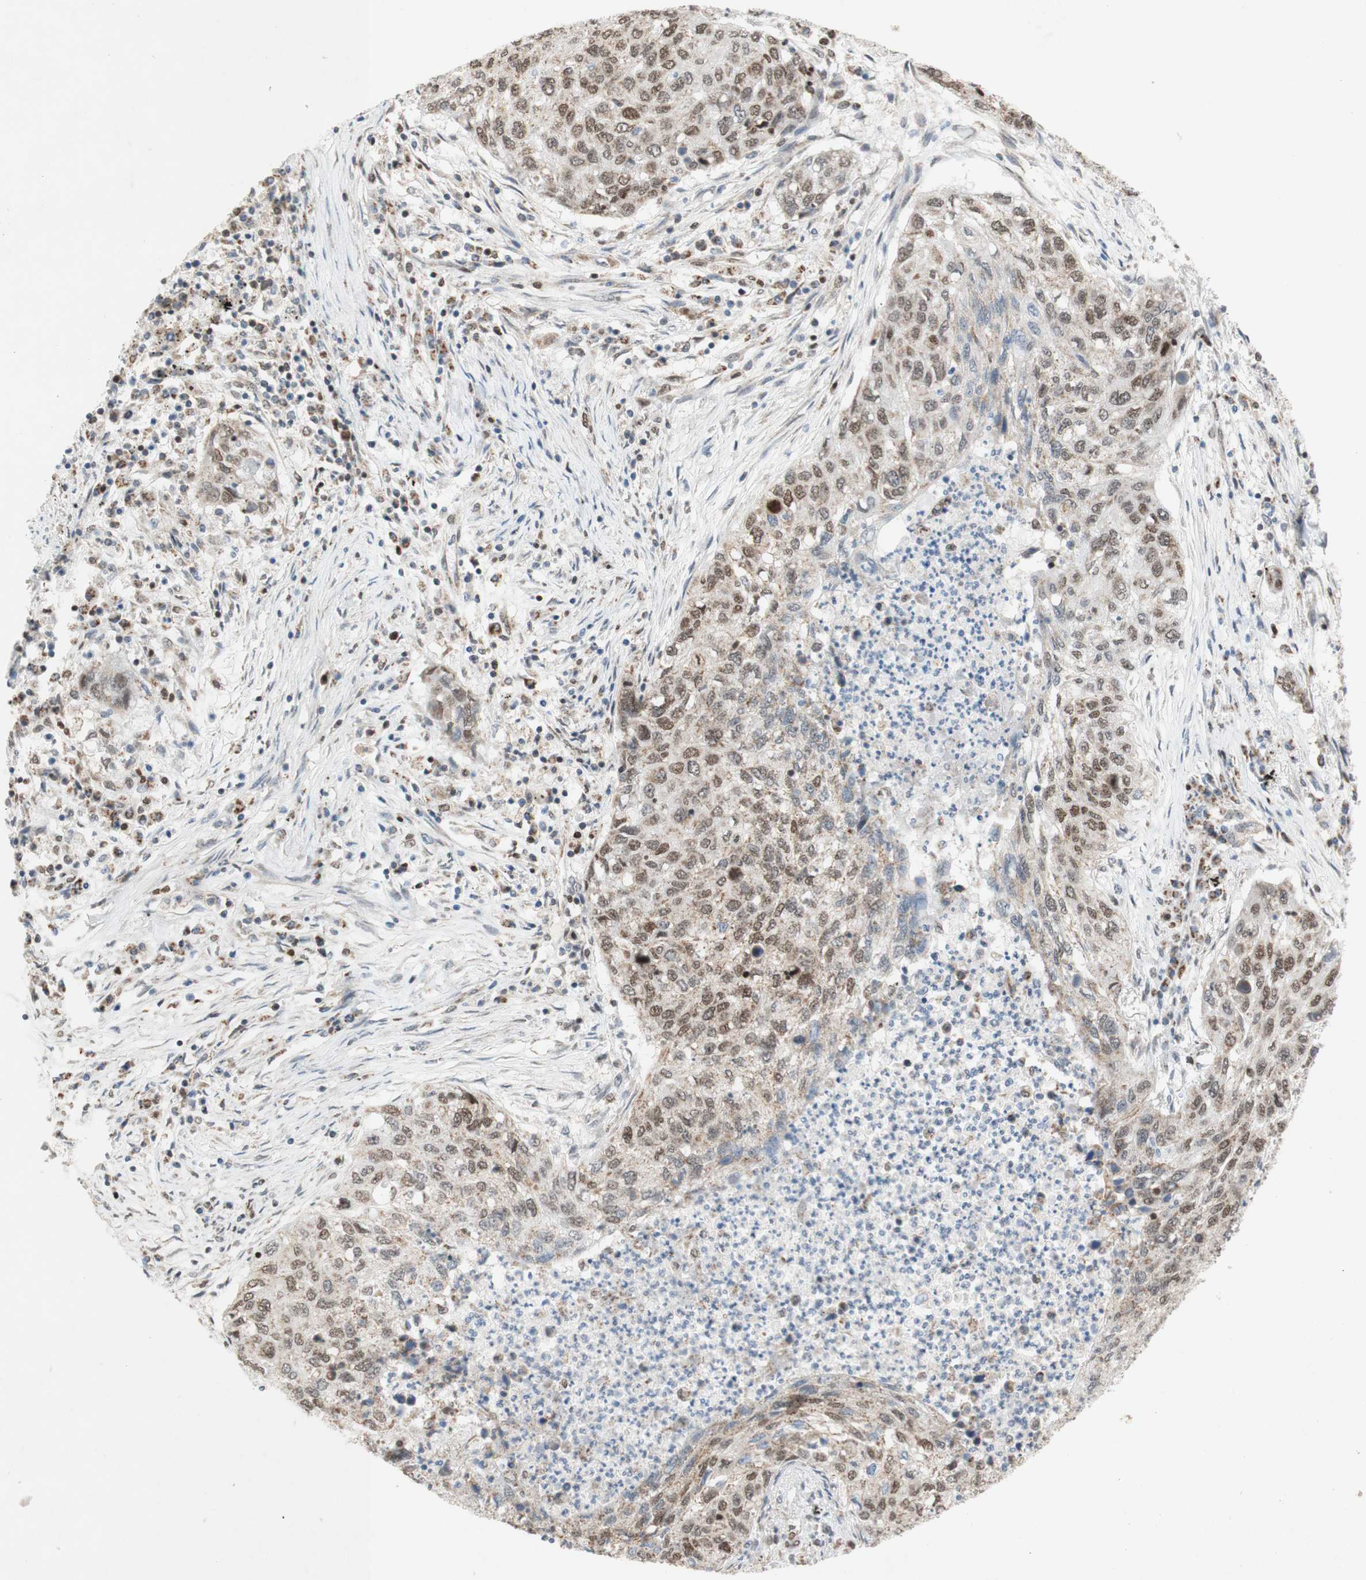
{"staining": {"intensity": "weak", "quantity": "25%-75%", "location": "cytoplasmic/membranous,nuclear"}, "tissue": "lung cancer", "cell_type": "Tumor cells", "image_type": "cancer", "snomed": [{"axis": "morphology", "description": "Squamous cell carcinoma, NOS"}, {"axis": "topography", "description": "Lung"}], "caption": "Weak cytoplasmic/membranous and nuclear protein staining is present in about 25%-75% of tumor cells in squamous cell carcinoma (lung).", "gene": "DNMT3A", "patient": {"sex": "female", "age": 63}}